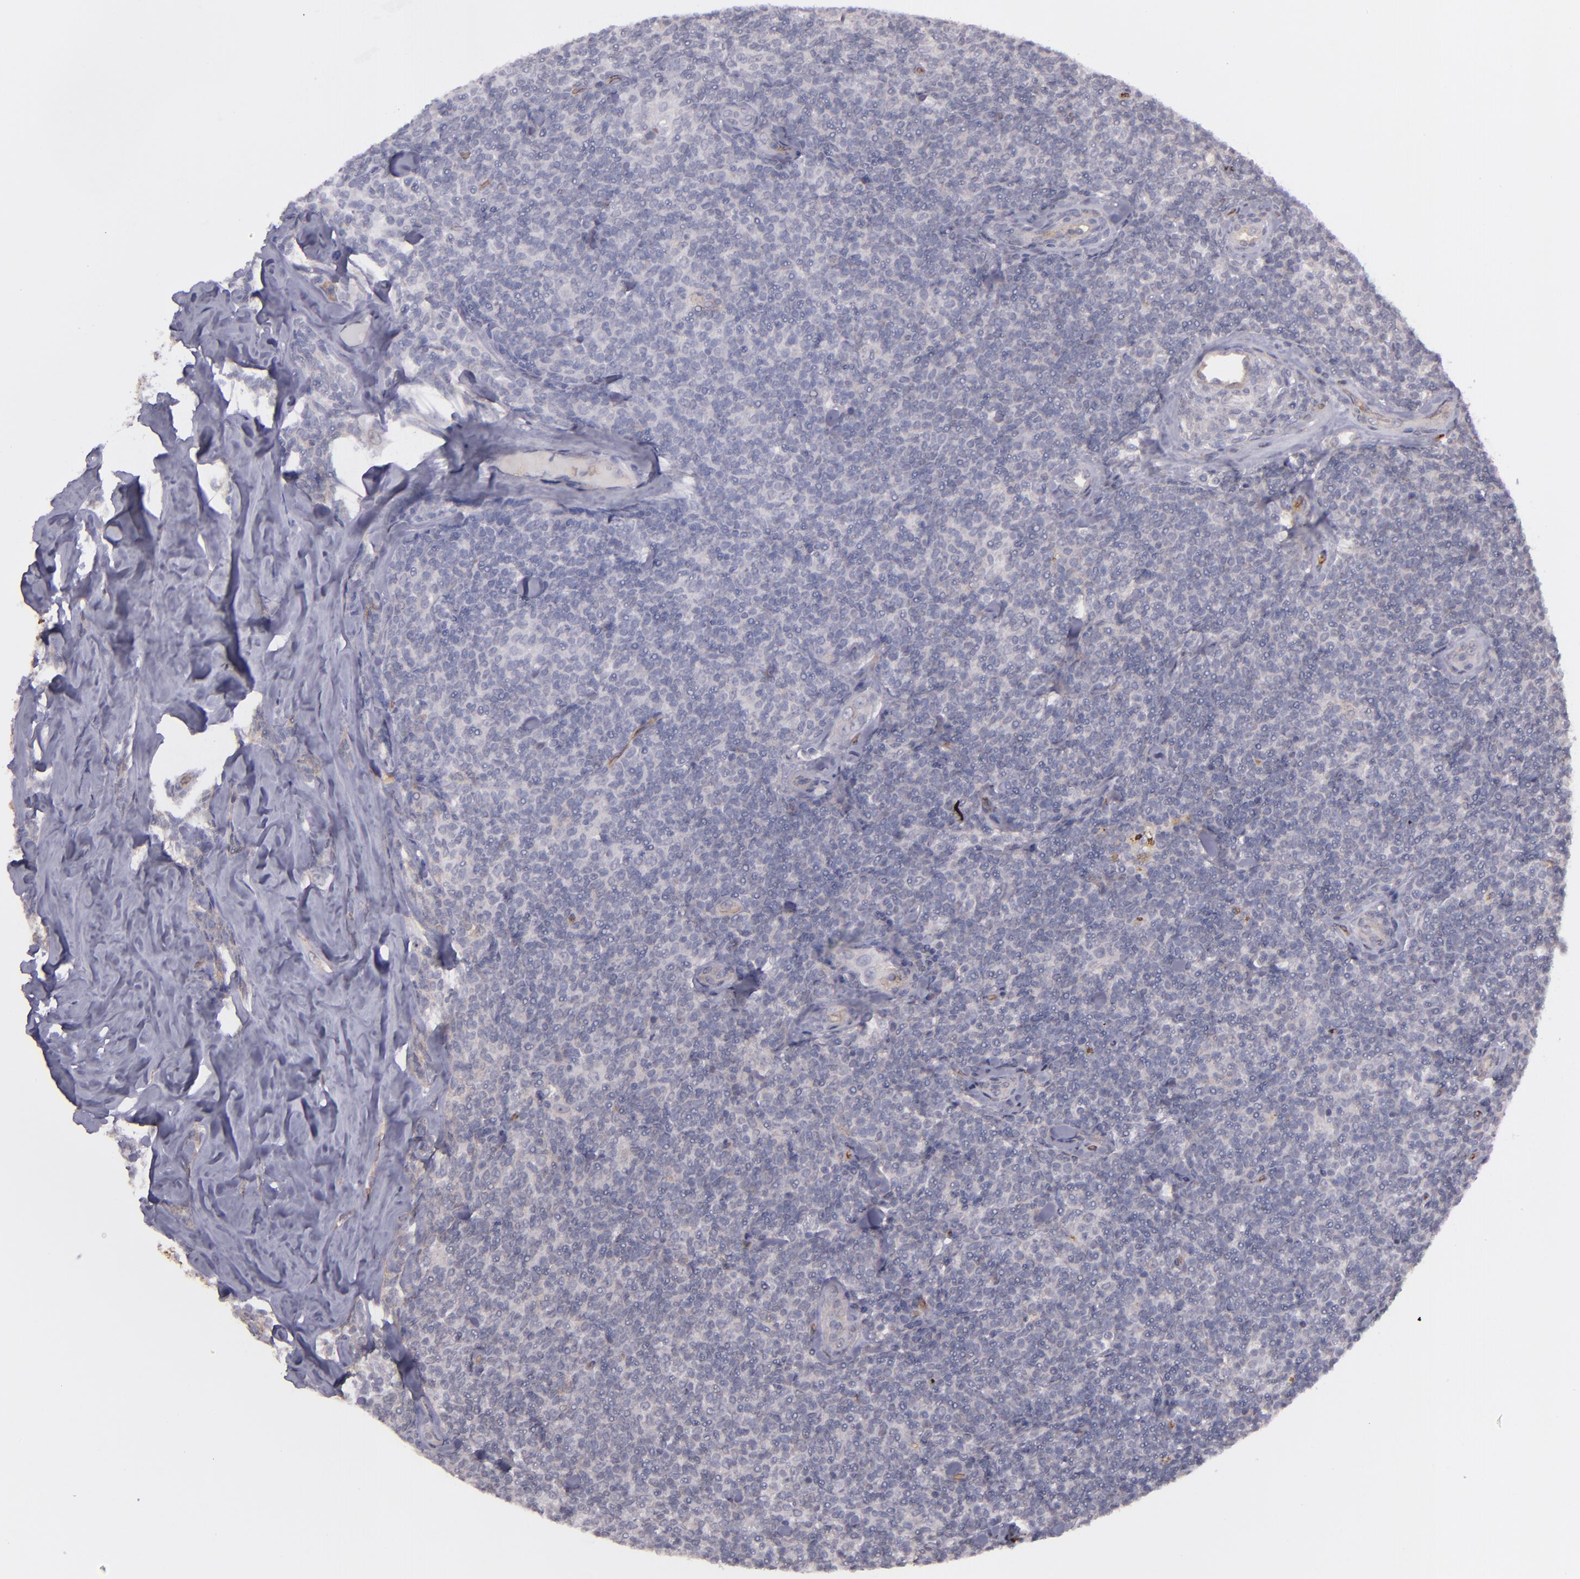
{"staining": {"intensity": "negative", "quantity": "none", "location": "none"}, "tissue": "lymphoma", "cell_type": "Tumor cells", "image_type": "cancer", "snomed": [{"axis": "morphology", "description": "Malignant lymphoma, non-Hodgkin's type, Low grade"}, {"axis": "topography", "description": "Lymph node"}], "caption": "Protein analysis of lymphoma exhibits no significant staining in tumor cells.", "gene": "ACE", "patient": {"sex": "female", "age": 56}}